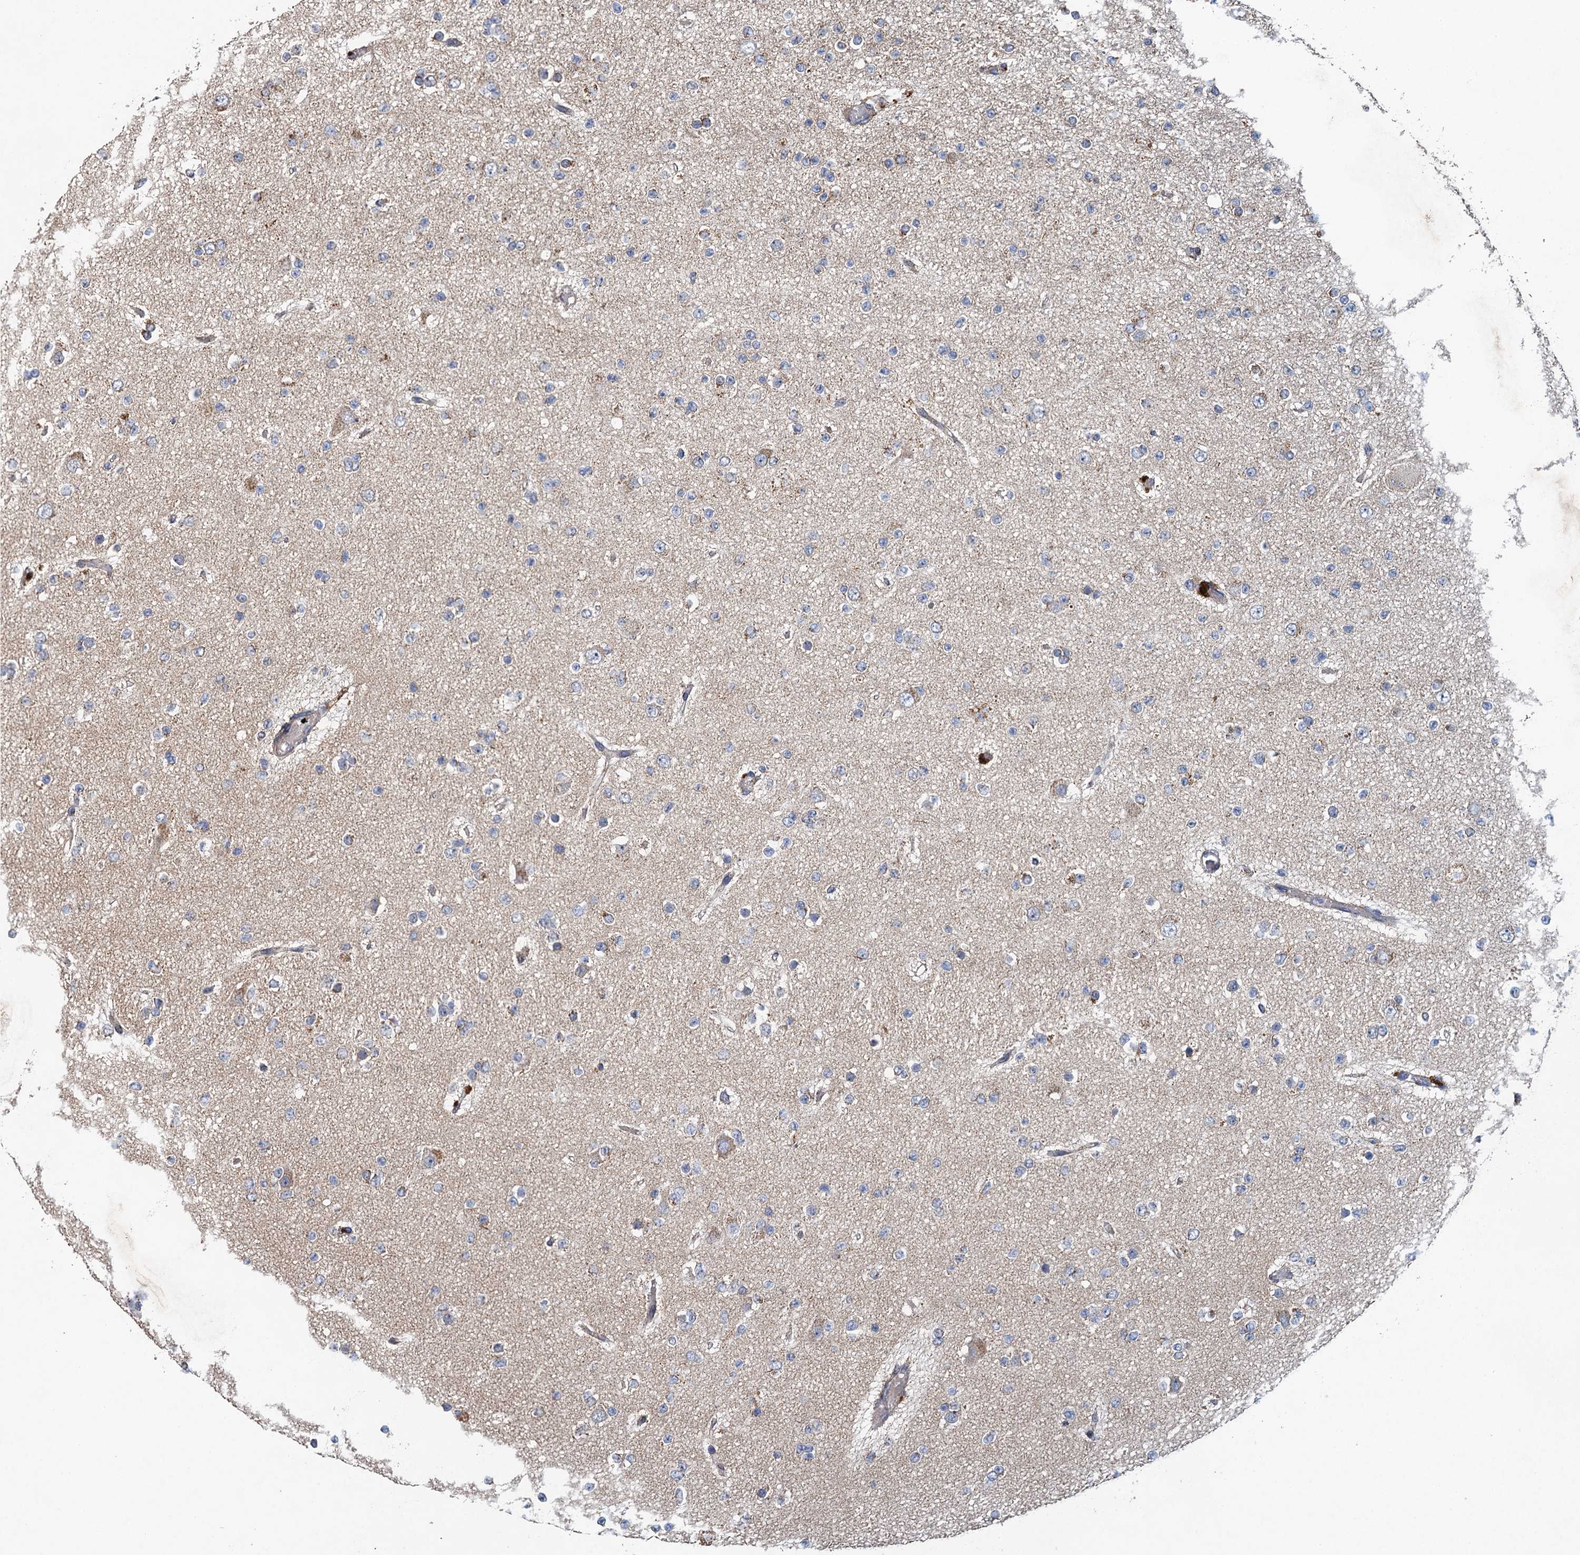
{"staining": {"intensity": "negative", "quantity": "none", "location": "none"}, "tissue": "glioma", "cell_type": "Tumor cells", "image_type": "cancer", "snomed": [{"axis": "morphology", "description": "Glioma, malignant, Low grade"}, {"axis": "topography", "description": "Brain"}], "caption": "Photomicrograph shows no protein expression in tumor cells of low-grade glioma (malignant) tissue.", "gene": "BCS1L", "patient": {"sex": "female", "age": 22}}